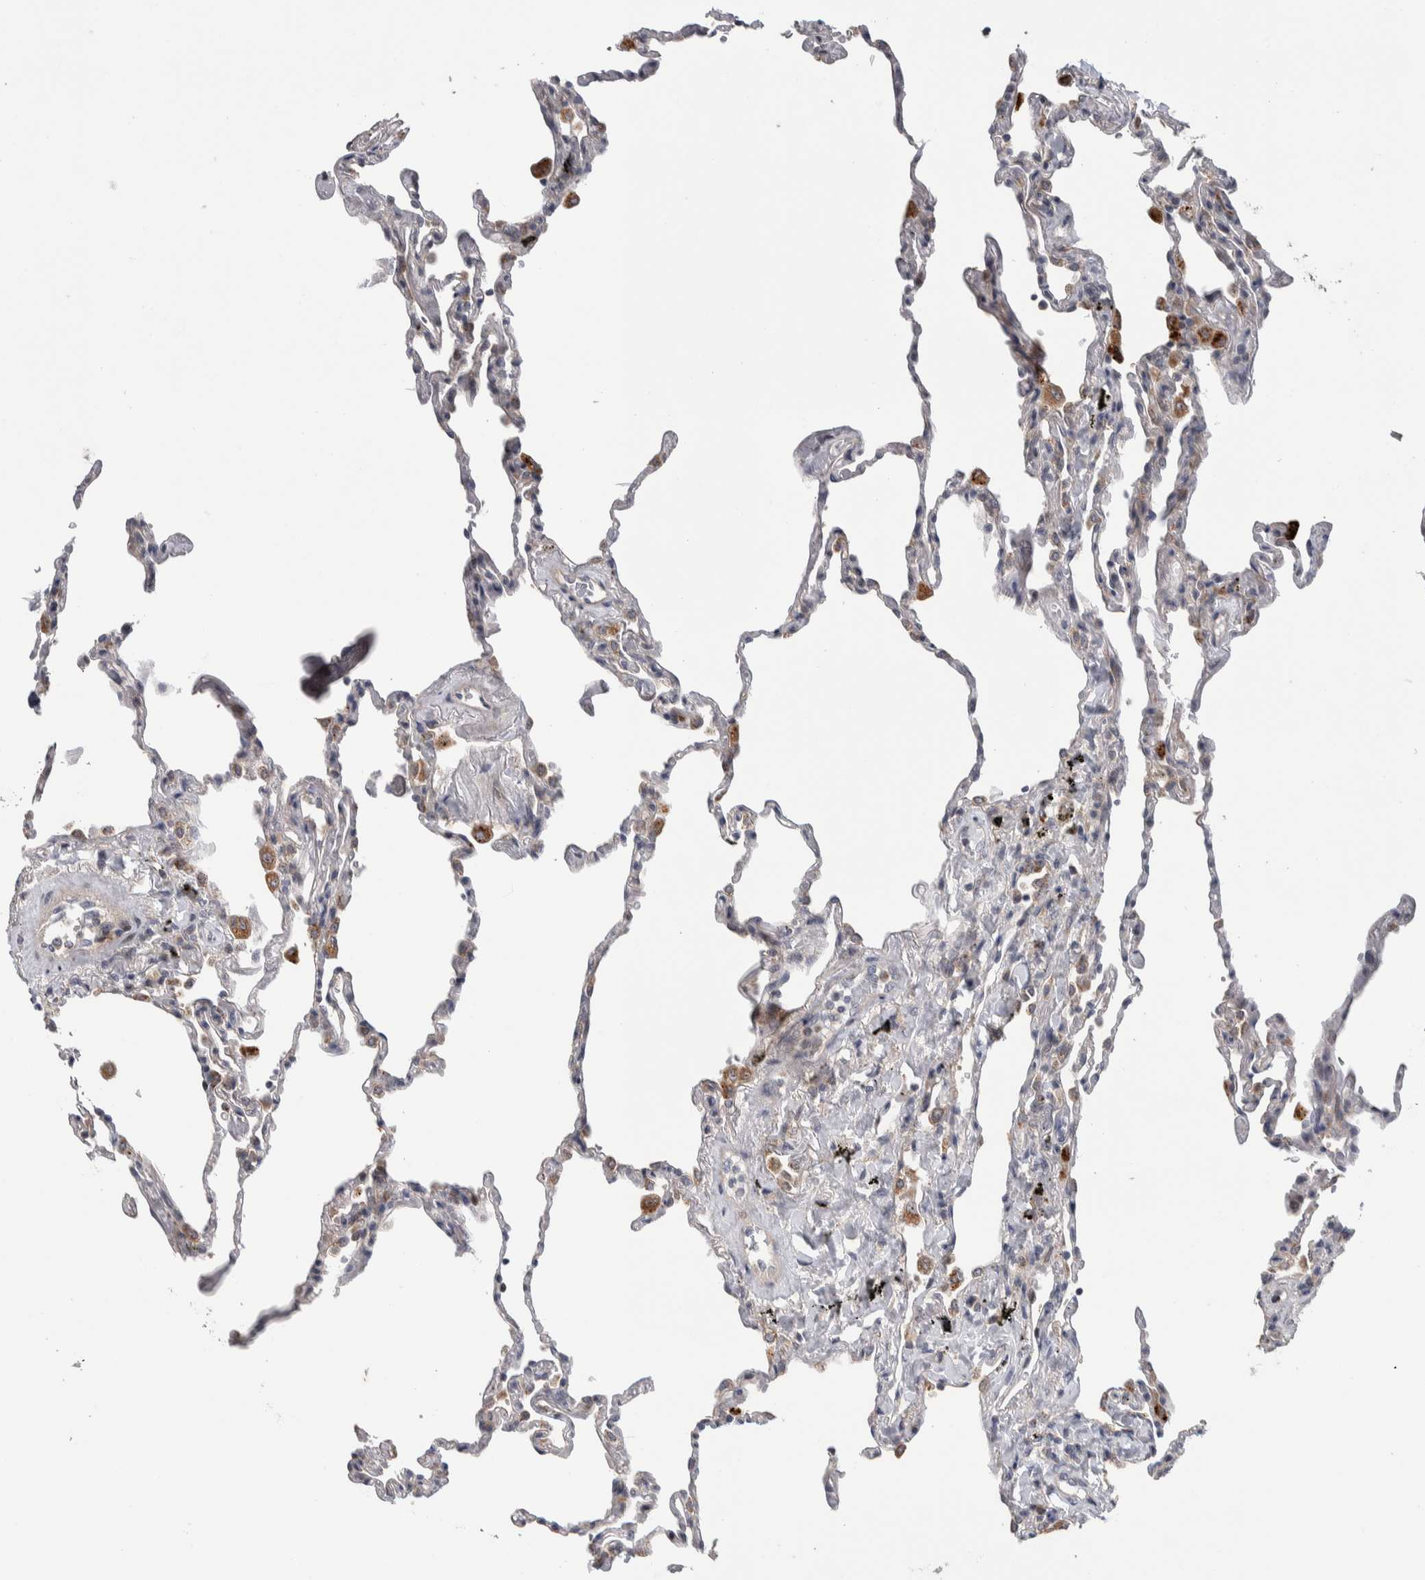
{"staining": {"intensity": "weak", "quantity": "<25%", "location": "cytoplasmic/membranous"}, "tissue": "lung", "cell_type": "Alveolar cells", "image_type": "normal", "snomed": [{"axis": "morphology", "description": "Normal tissue, NOS"}, {"axis": "topography", "description": "Lung"}], "caption": "Human lung stained for a protein using immunohistochemistry (IHC) displays no staining in alveolar cells.", "gene": "PRRG4", "patient": {"sex": "male", "age": 59}}